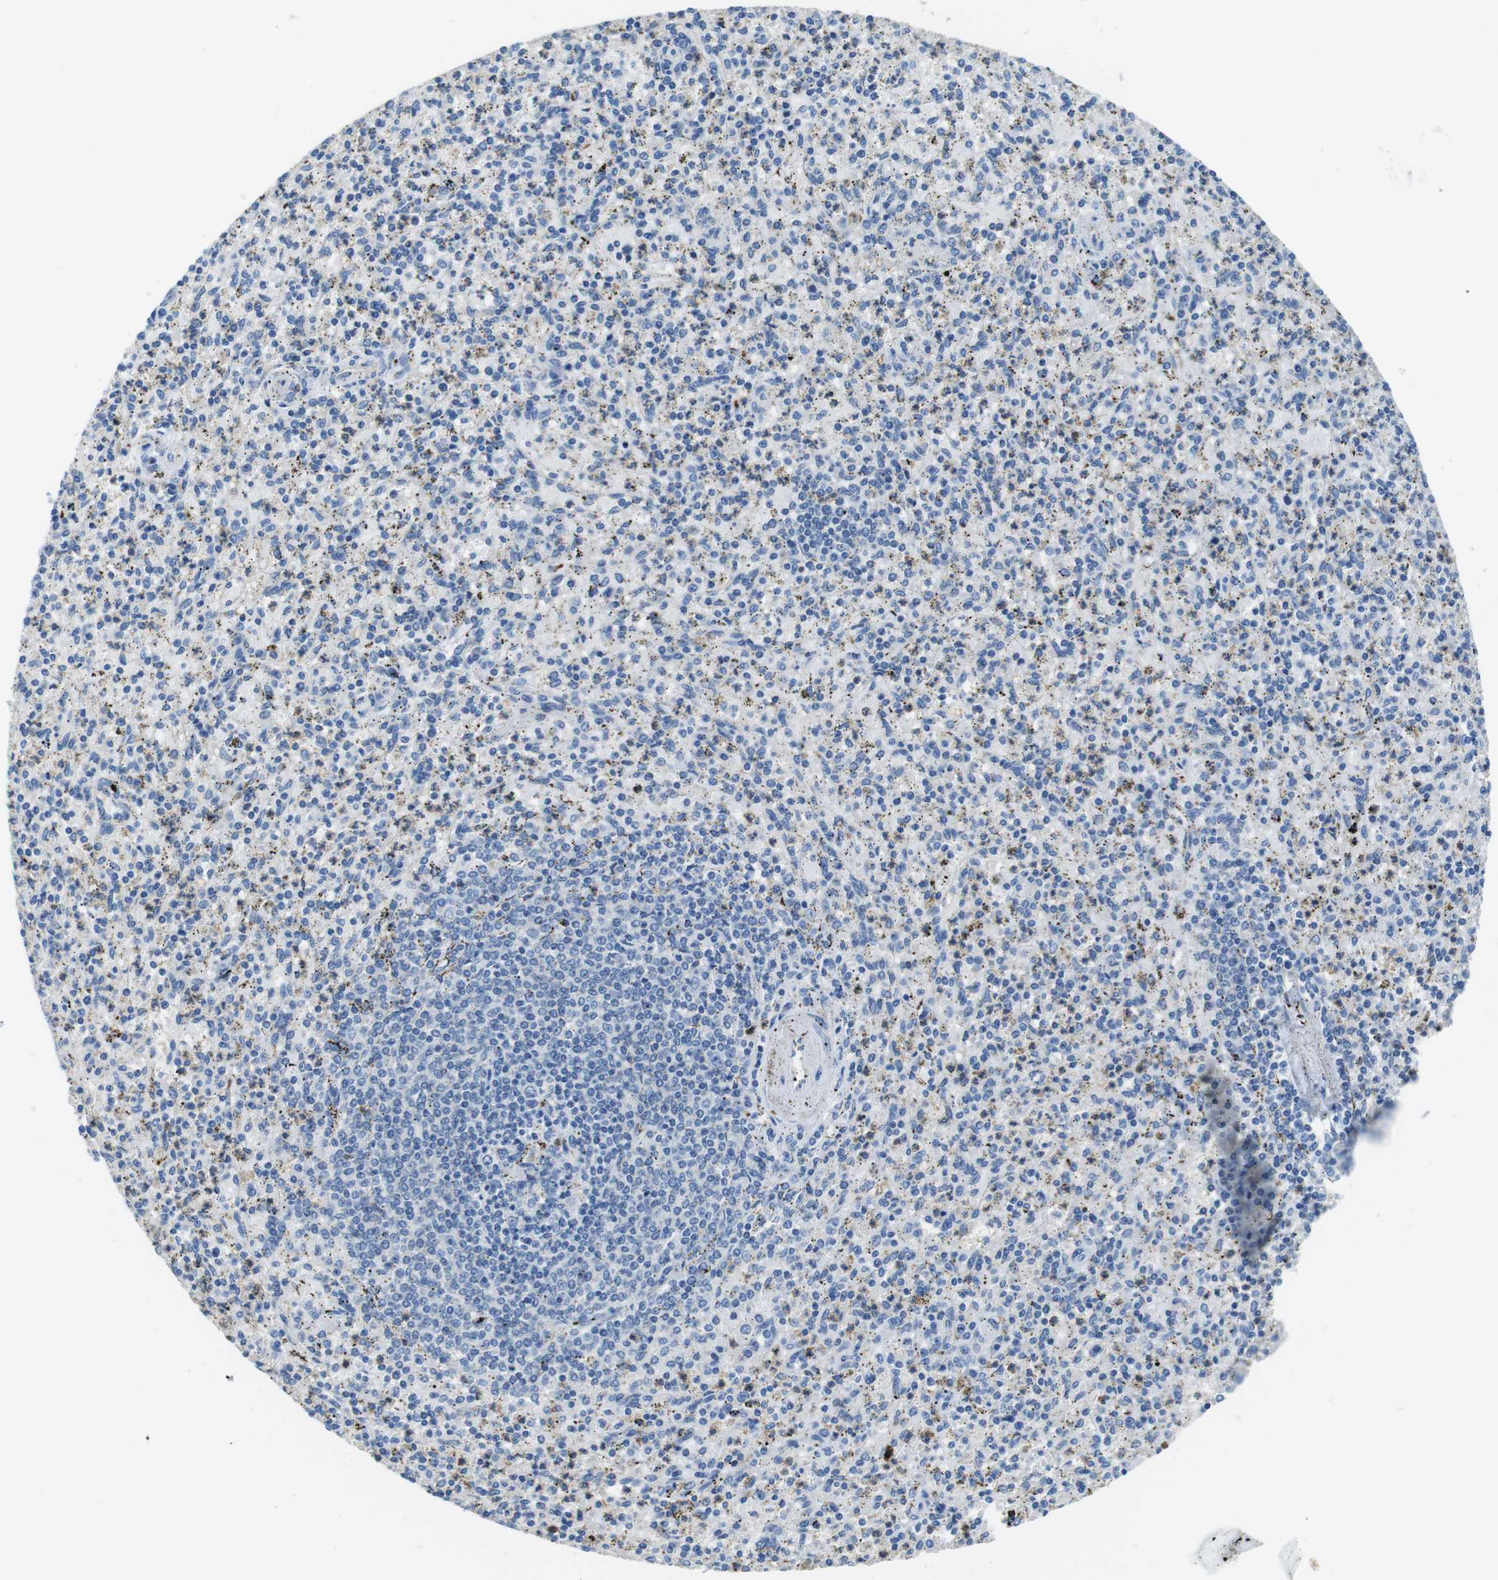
{"staining": {"intensity": "negative", "quantity": "none", "location": "none"}, "tissue": "spleen", "cell_type": "Cells in red pulp", "image_type": "normal", "snomed": [{"axis": "morphology", "description": "Normal tissue, NOS"}, {"axis": "topography", "description": "Spleen"}], "caption": "Image shows no protein positivity in cells in red pulp of normal spleen.", "gene": "TMPRSS15", "patient": {"sex": "male", "age": 72}}